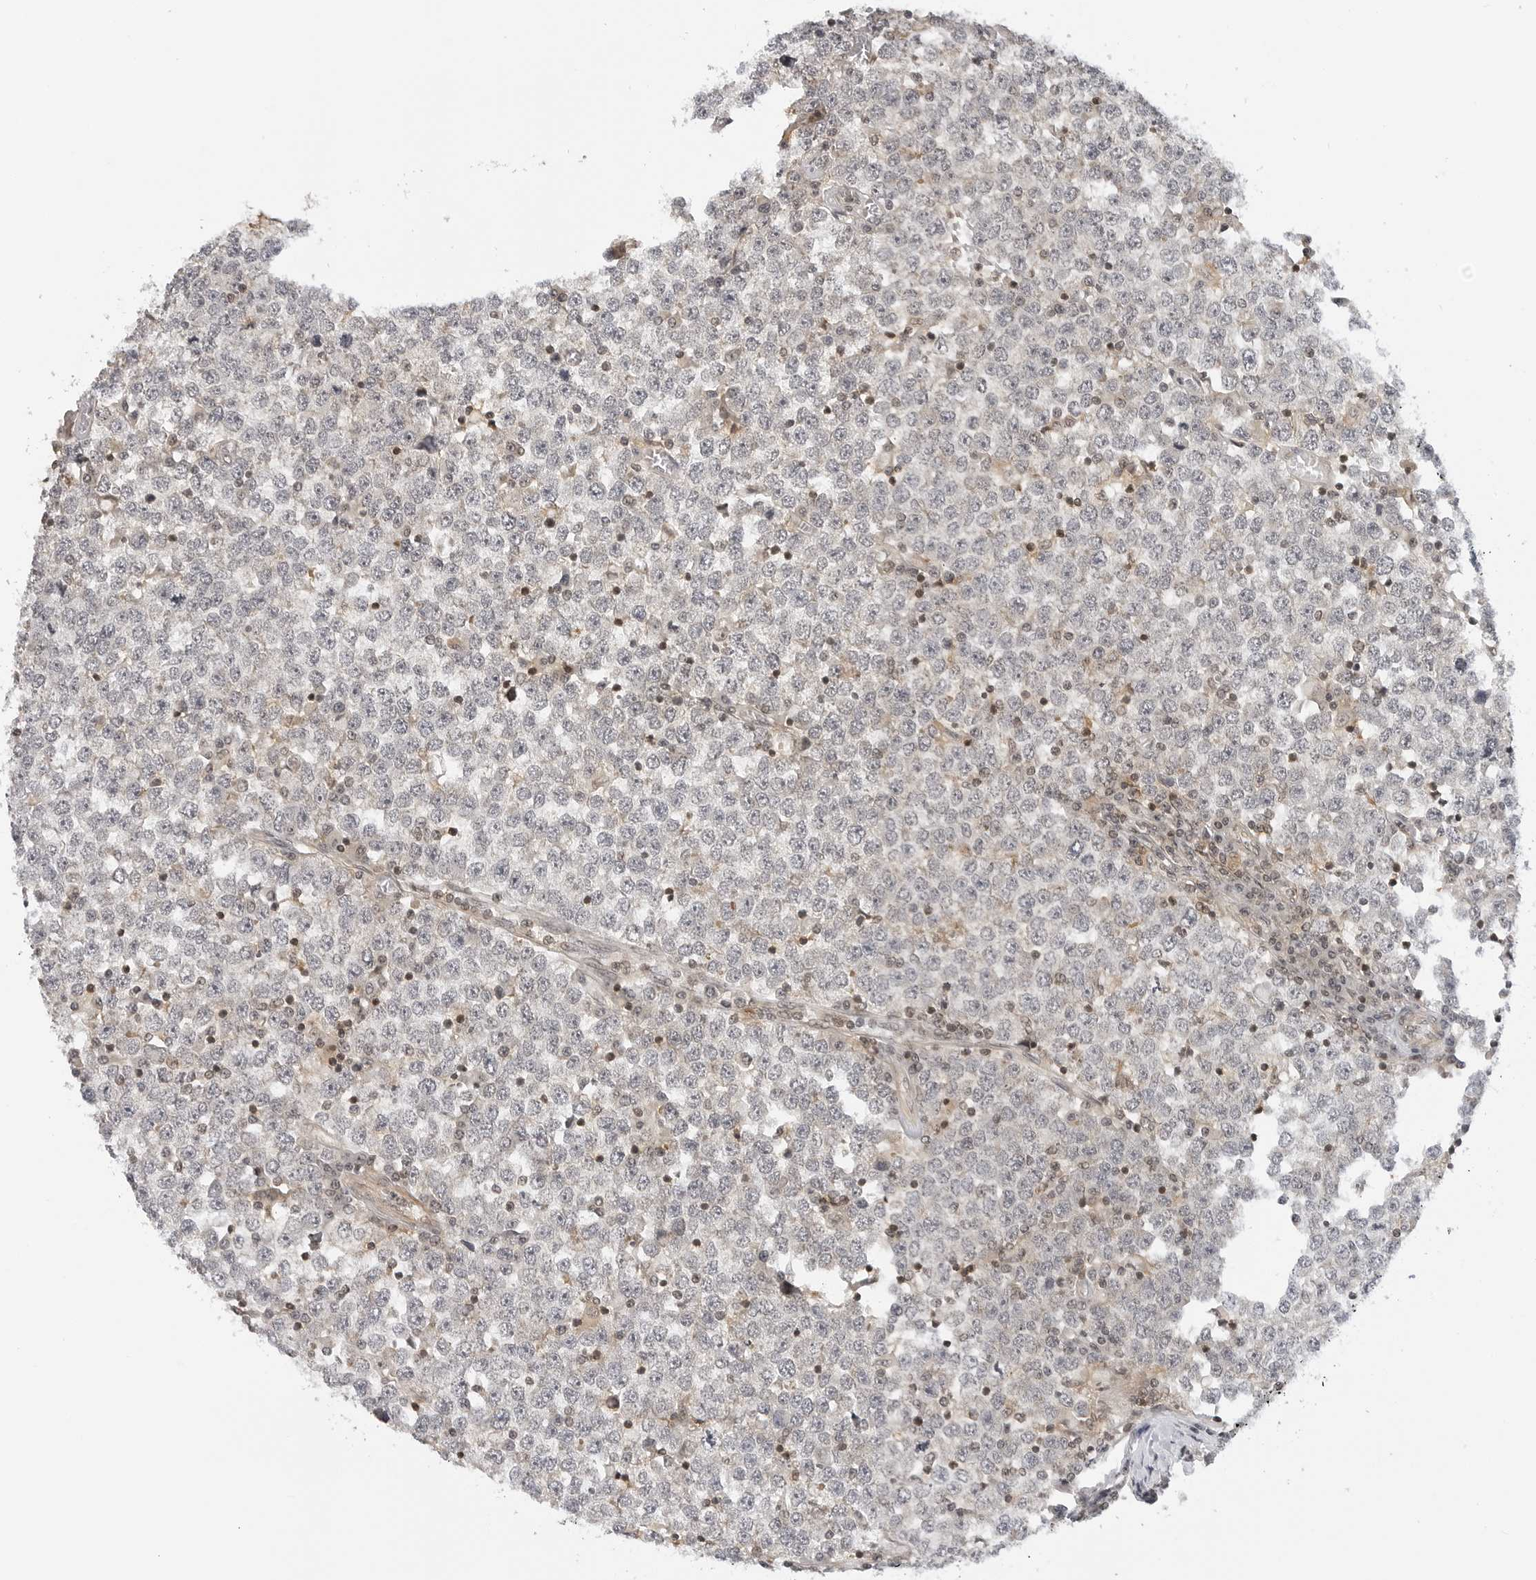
{"staining": {"intensity": "negative", "quantity": "none", "location": "none"}, "tissue": "testis cancer", "cell_type": "Tumor cells", "image_type": "cancer", "snomed": [{"axis": "morphology", "description": "Seminoma, NOS"}, {"axis": "topography", "description": "Testis"}], "caption": "There is no significant positivity in tumor cells of seminoma (testis). (DAB immunohistochemistry (IHC) visualized using brightfield microscopy, high magnification).", "gene": "MAP2K5", "patient": {"sex": "male", "age": 65}}